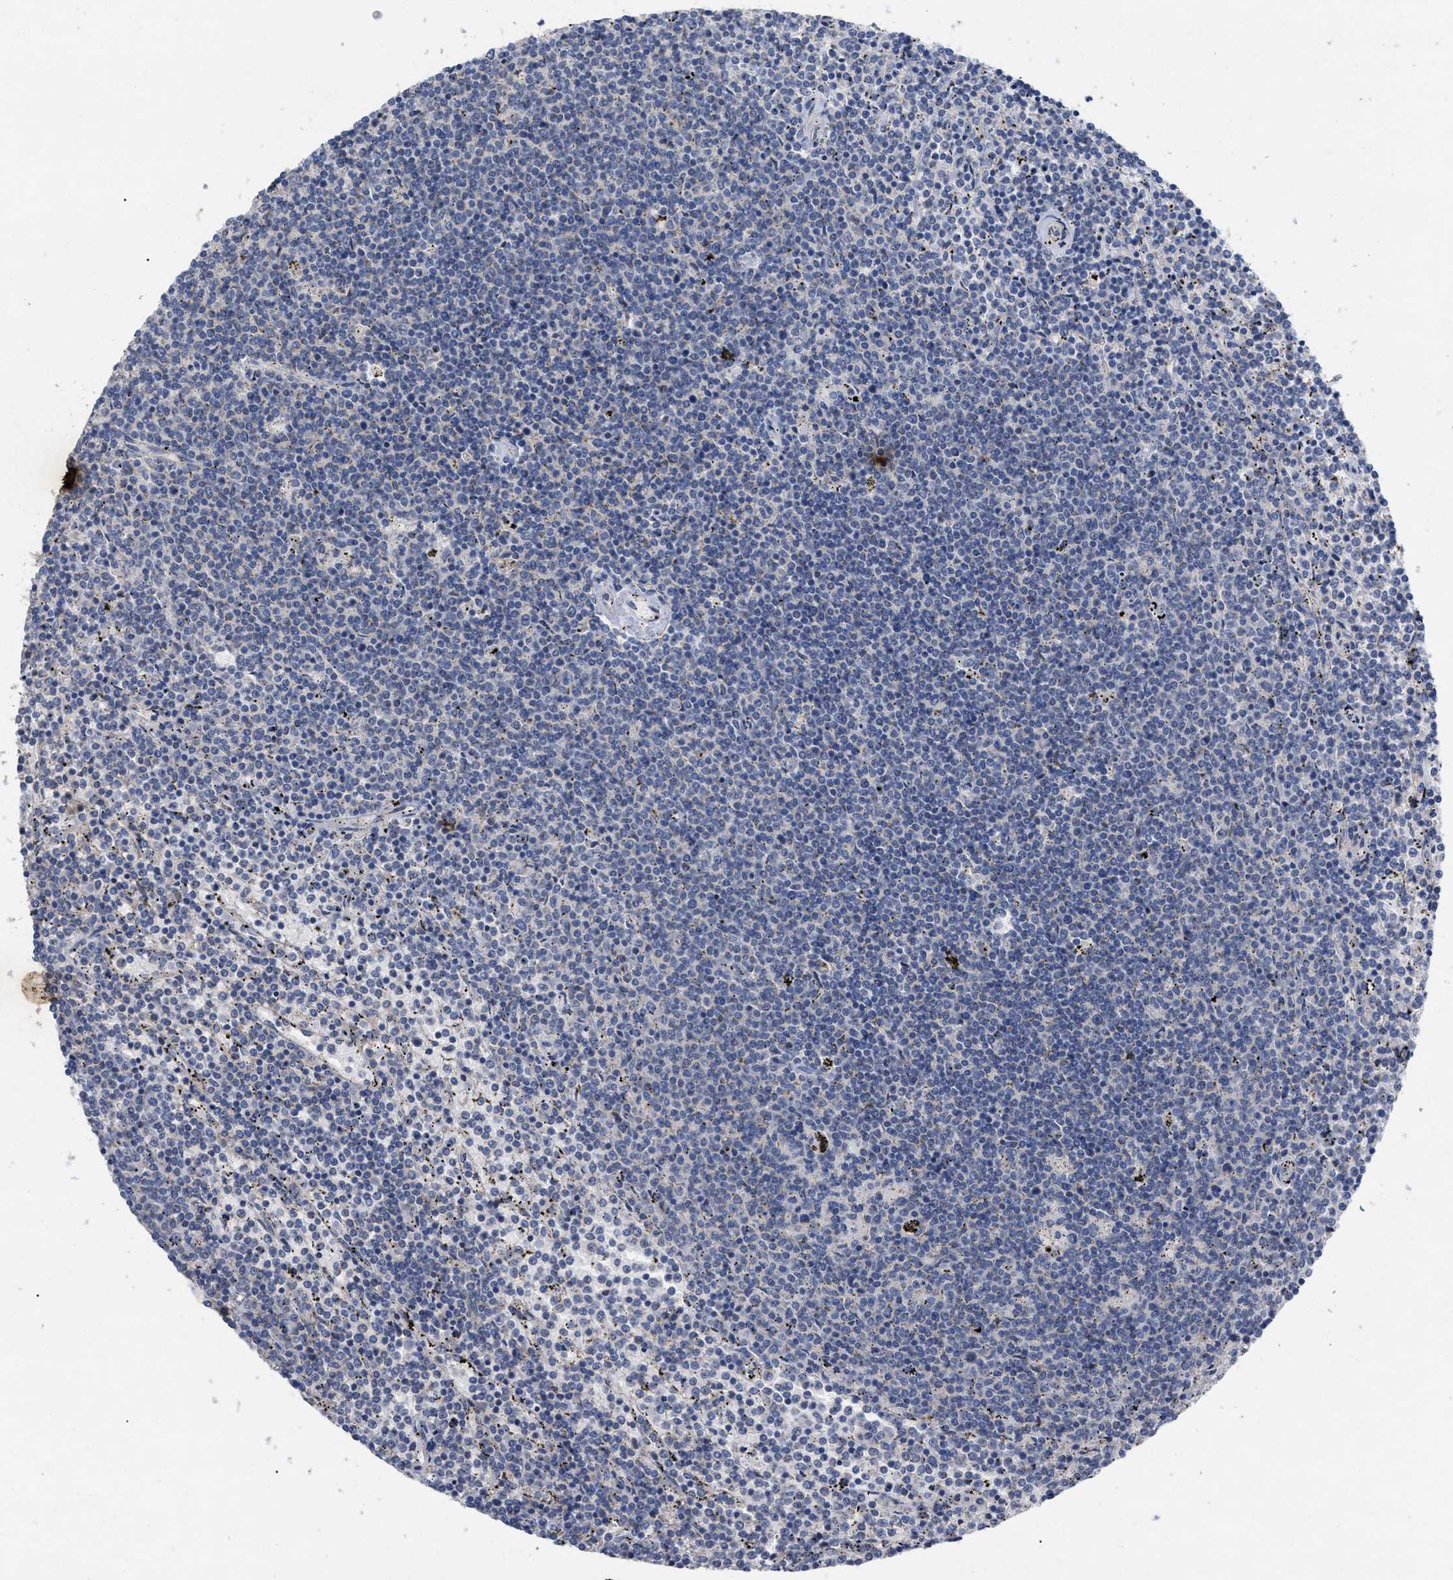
{"staining": {"intensity": "negative", "quantity": "none", "location": "none"}, "tissue": "lymphoma", "cell_type": "Tumor cells", "image_type": "cancer", "snomed": [{"axis": "morphology", "description": "Malignant lymphoma, non-Hodgkin's type, Low grade"}, {"axis": "topography", "description": "Spleen"}], "caption": "Immunohistochemistry (IHC) of human lymphoma displays no positivity in tumor cells.", "gene": "VIP", "patient": {"sex": "female", "age": 50}}